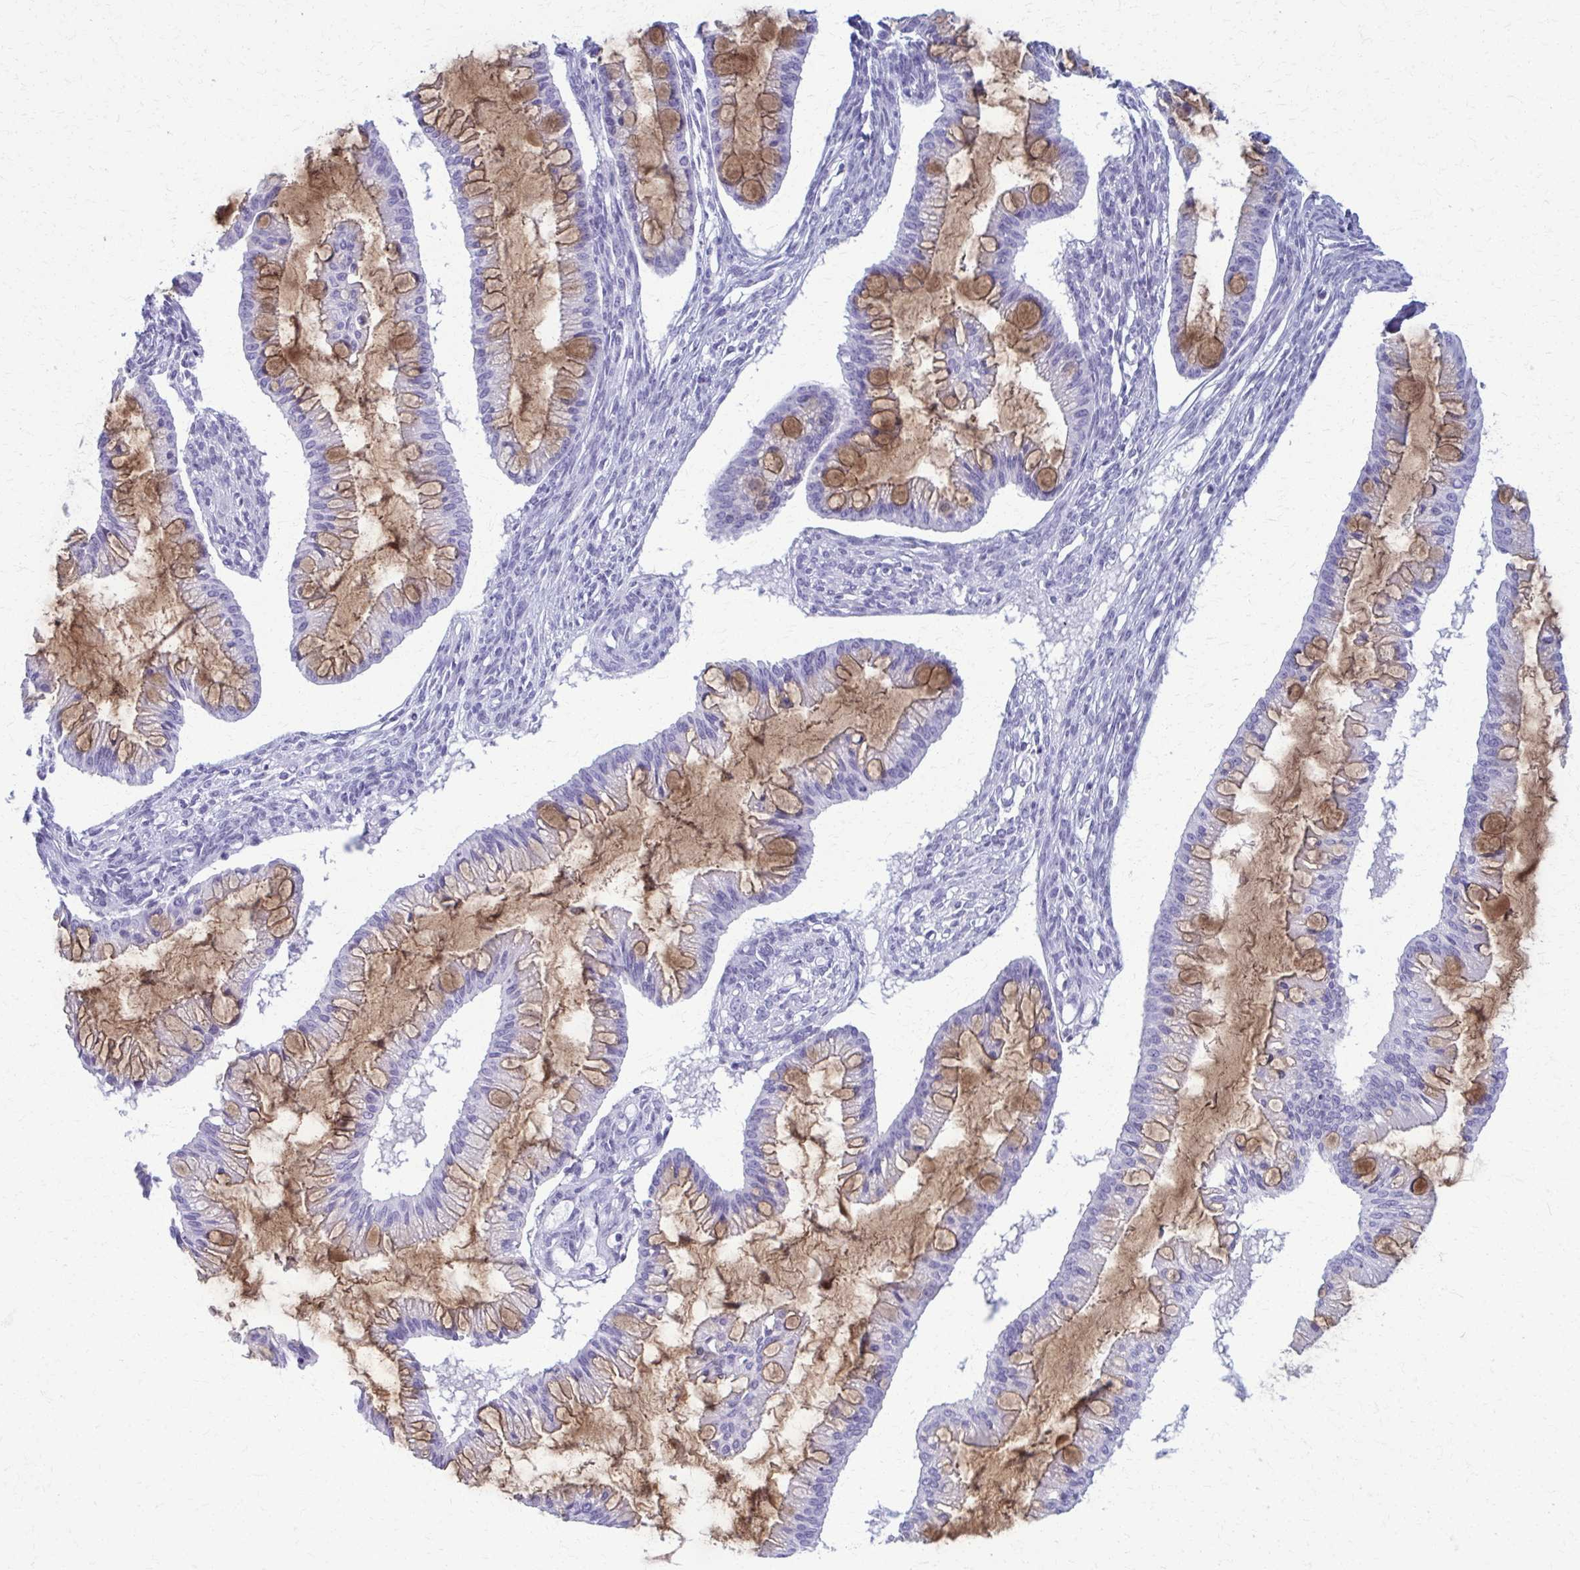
{"staining": {"intensity": "moderate", "quantity": "25%-75%", "location": "cytoplasmic/membranous"}, "tissue": "ovarian cancer", "cell_type": "Tumor cells", "image_type": "cancer", "snomed": [{"axis": "morphology", "description": "Cystadenocarcinoma, mucinous, NOS"}, {"axis": "topography", "description": "Ovary"}], "caption": "An image of human ovarian cancer (mucinous cystadenocarcinoma) stained for a protein demonstrates moderate cytoplasmic/membranous brown staining in tumor cells.", "gene": "ACSM2B", "patient": {"sex": "female", "age": 73}}